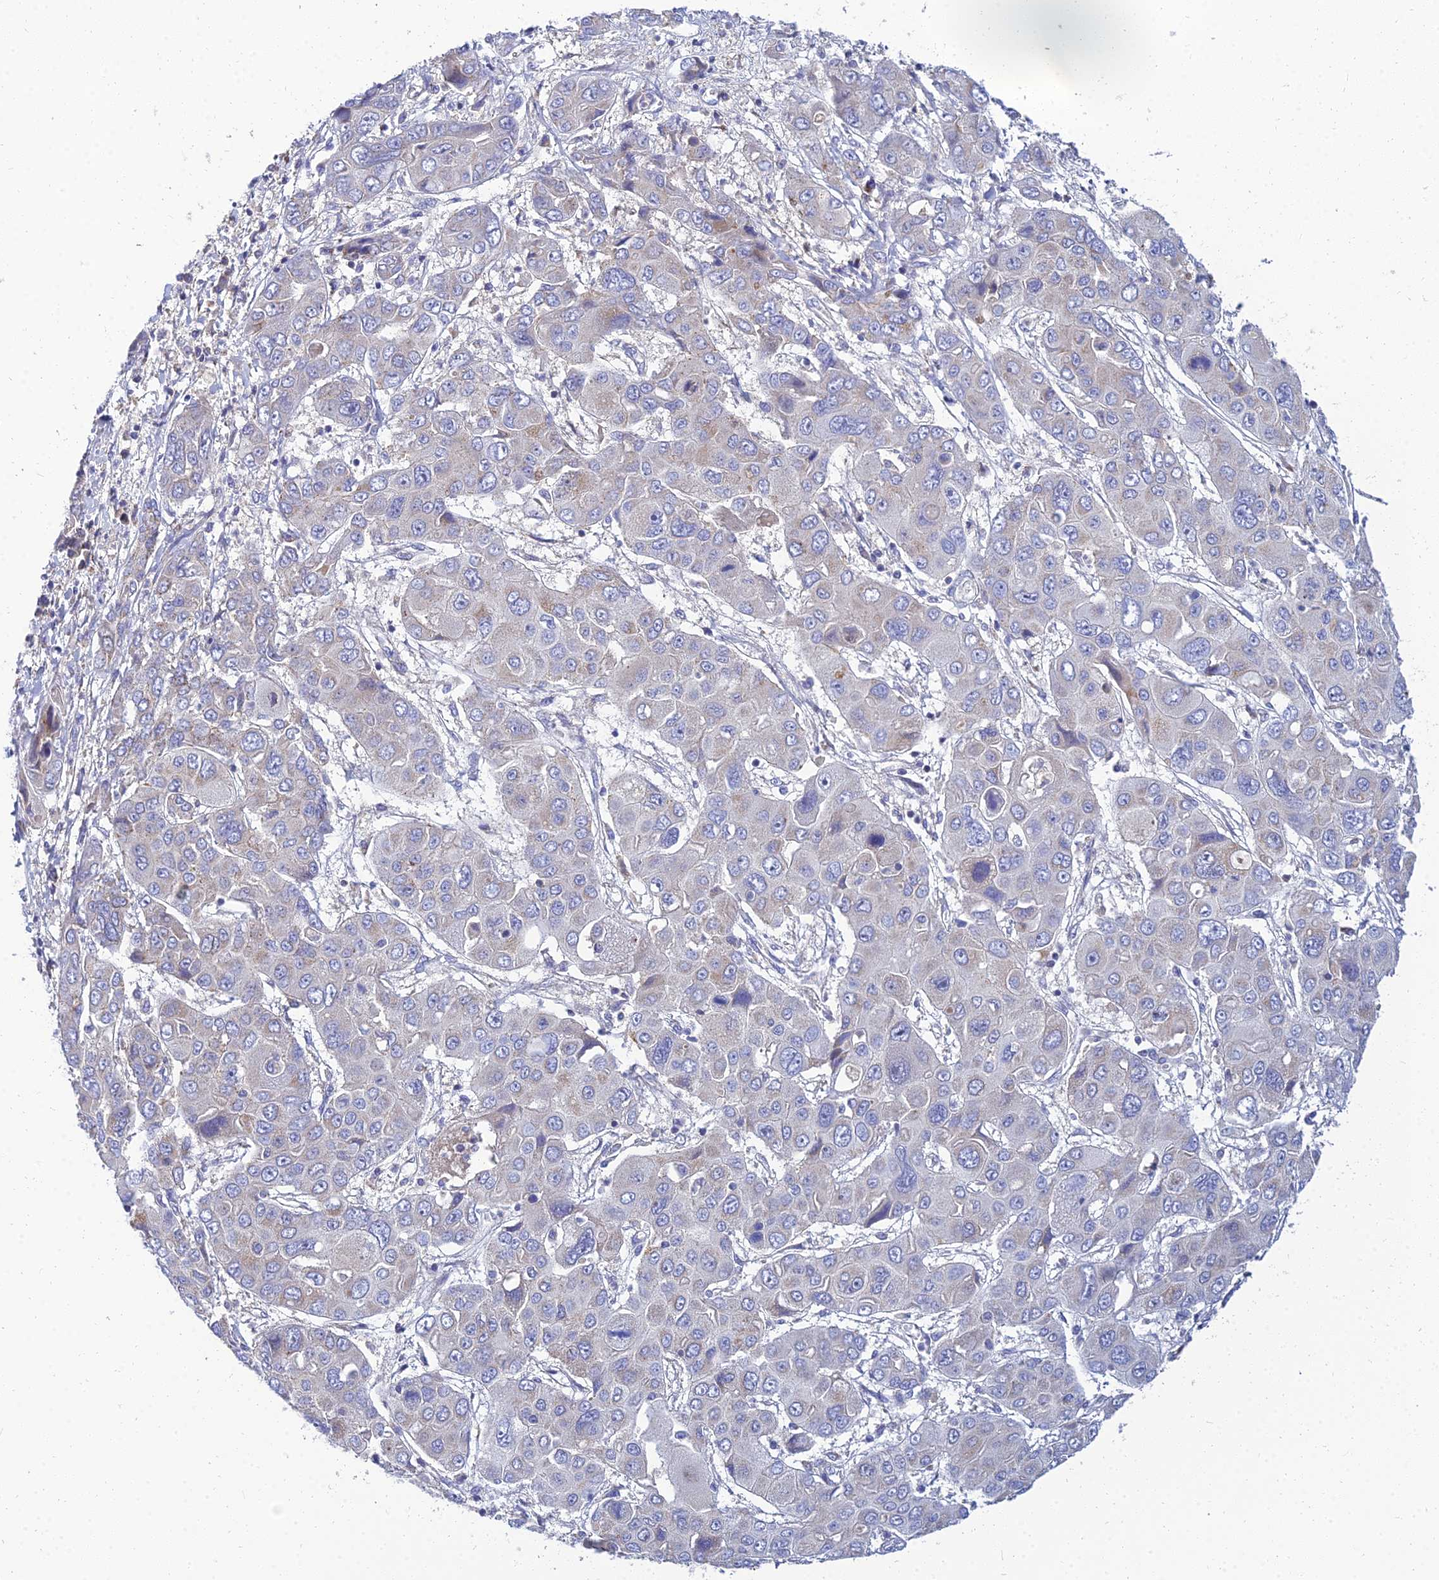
{"staining": {"intensity": "negative", "quantity": "none", "location": "none"}, "tissue": "liver cancer", "cell_type": "Tumor cells", "image_type": "cancer", "snomed": [{"axis": "morphology", "description": "Cholangiocarcinoma"}, {"axis": "topography", "description": "Liver"}], "caption": "A high-resolution histopathology image shows IHC staining of liver cancer (cholangiocarcinoma), which exhibits no significant expression in tumor cells.", "gene": "NPY", "patient": {"sex": "male", "age": 67}}